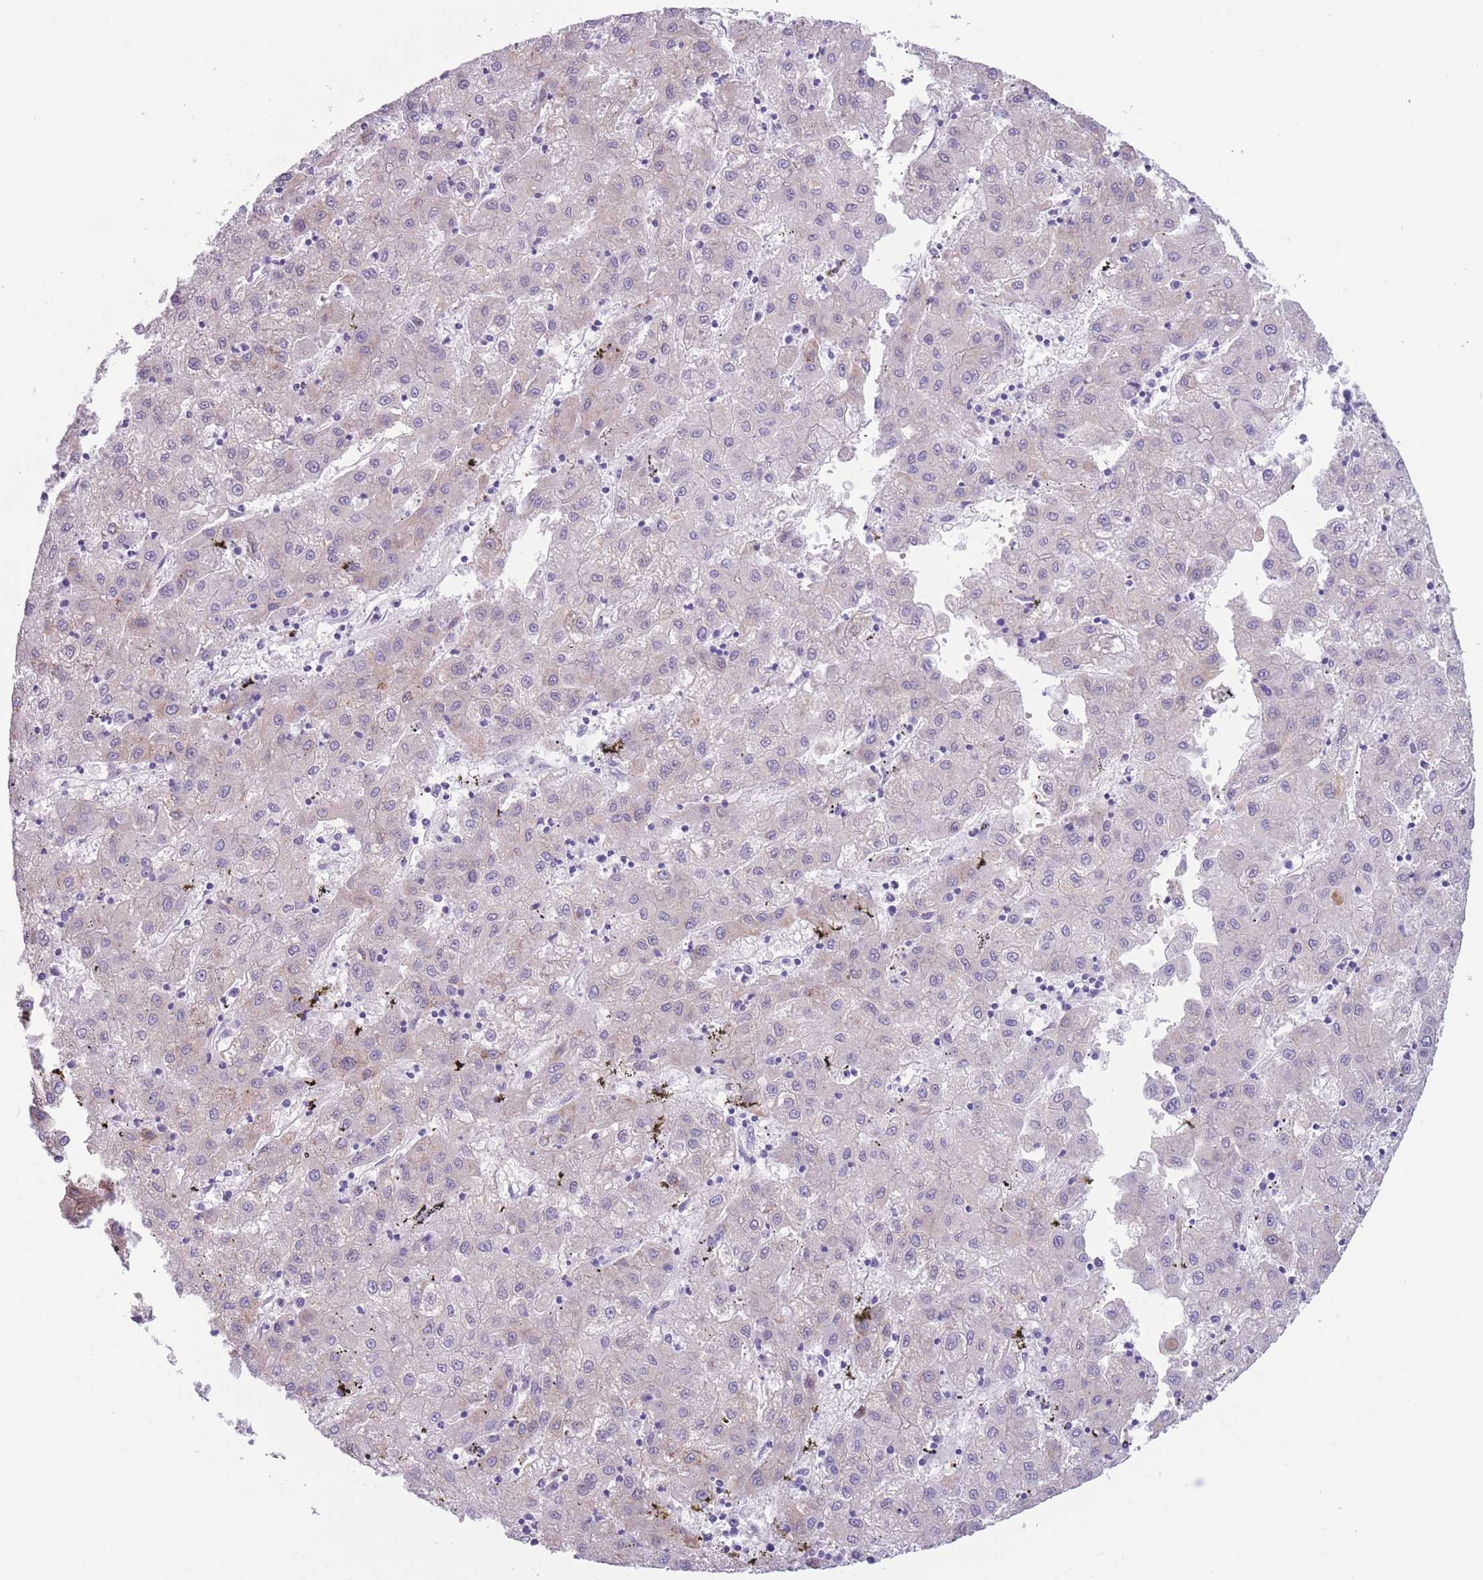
{"staining": {"intensity": "negative", "quantity": "none", "location": "none"}, "tissue": "liver cancer", "cell_type": "Tumor cells", "image_type": "cancer", "snomed": [{"axis": "morphology", "description": "Carcinoma, Hepatocellular, NOS"}, {"axis": "topography", "description": "Liver"}], "caption": "Immunohistochemical staining of hepatocellular carcinoma (liver) demonstrates no significant staining in tumor cells.", "gene": "COL27A1", "patient": {"sex": "male", "age": 72}}